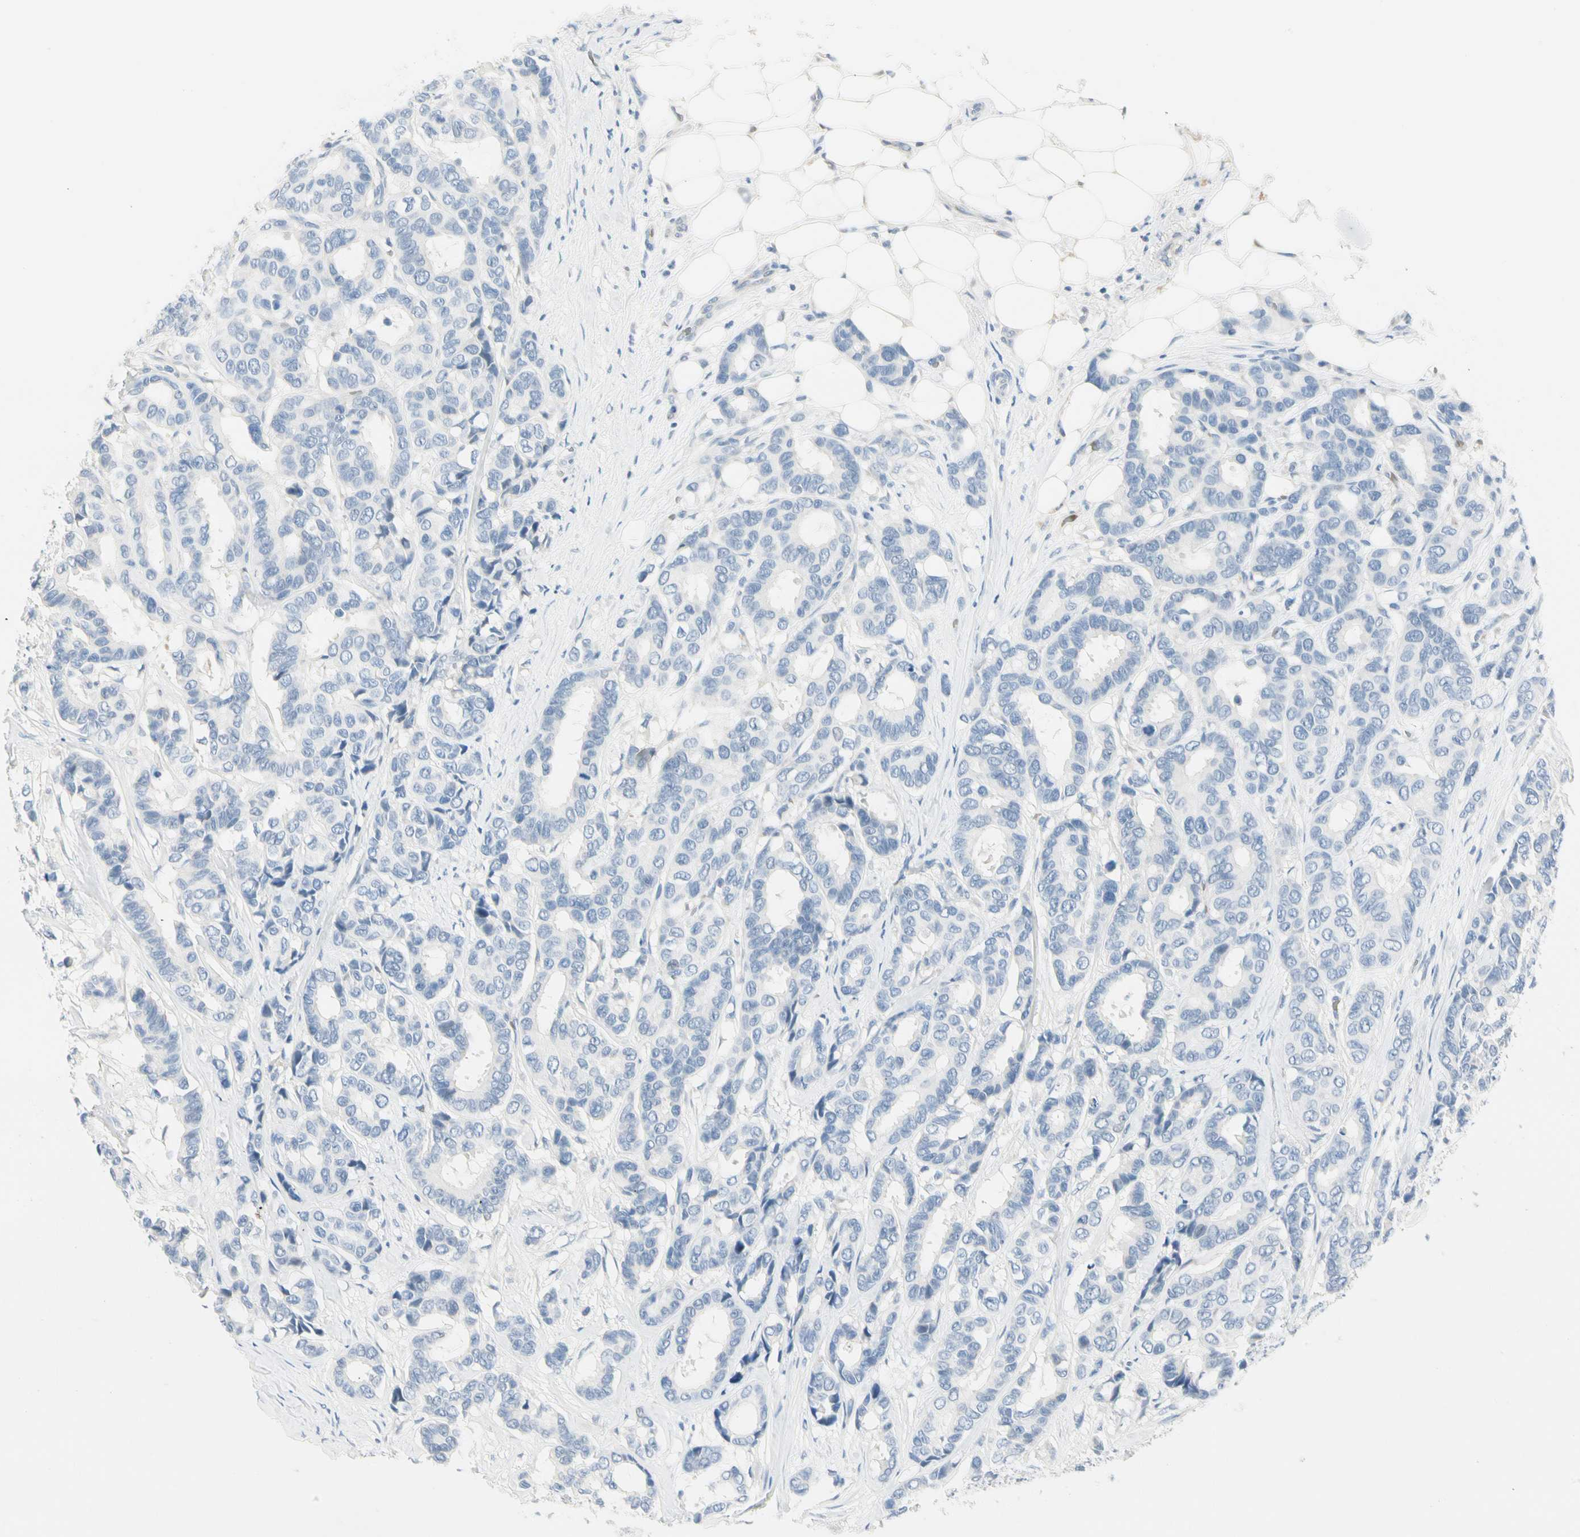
{"staining": {"intensity": "negative", "quantity": "none", "location": "none"}, "tissue": "breast cancer", "cell_type": "Tumor cells", "image_type": "cancer", "snomed": [{"axis": "morphology", "description": "Duct carcinoma"}, {"axis": "topography", "description": "Breast"}], "caption": "Human breast cancer (infiltrating ductal carcinoma) stained for a protein using immunohistochemistry (IHC) shows no positivity in tumor cells.", "gene": "CA1", "patient": {"sex": "female", "age": 87}}